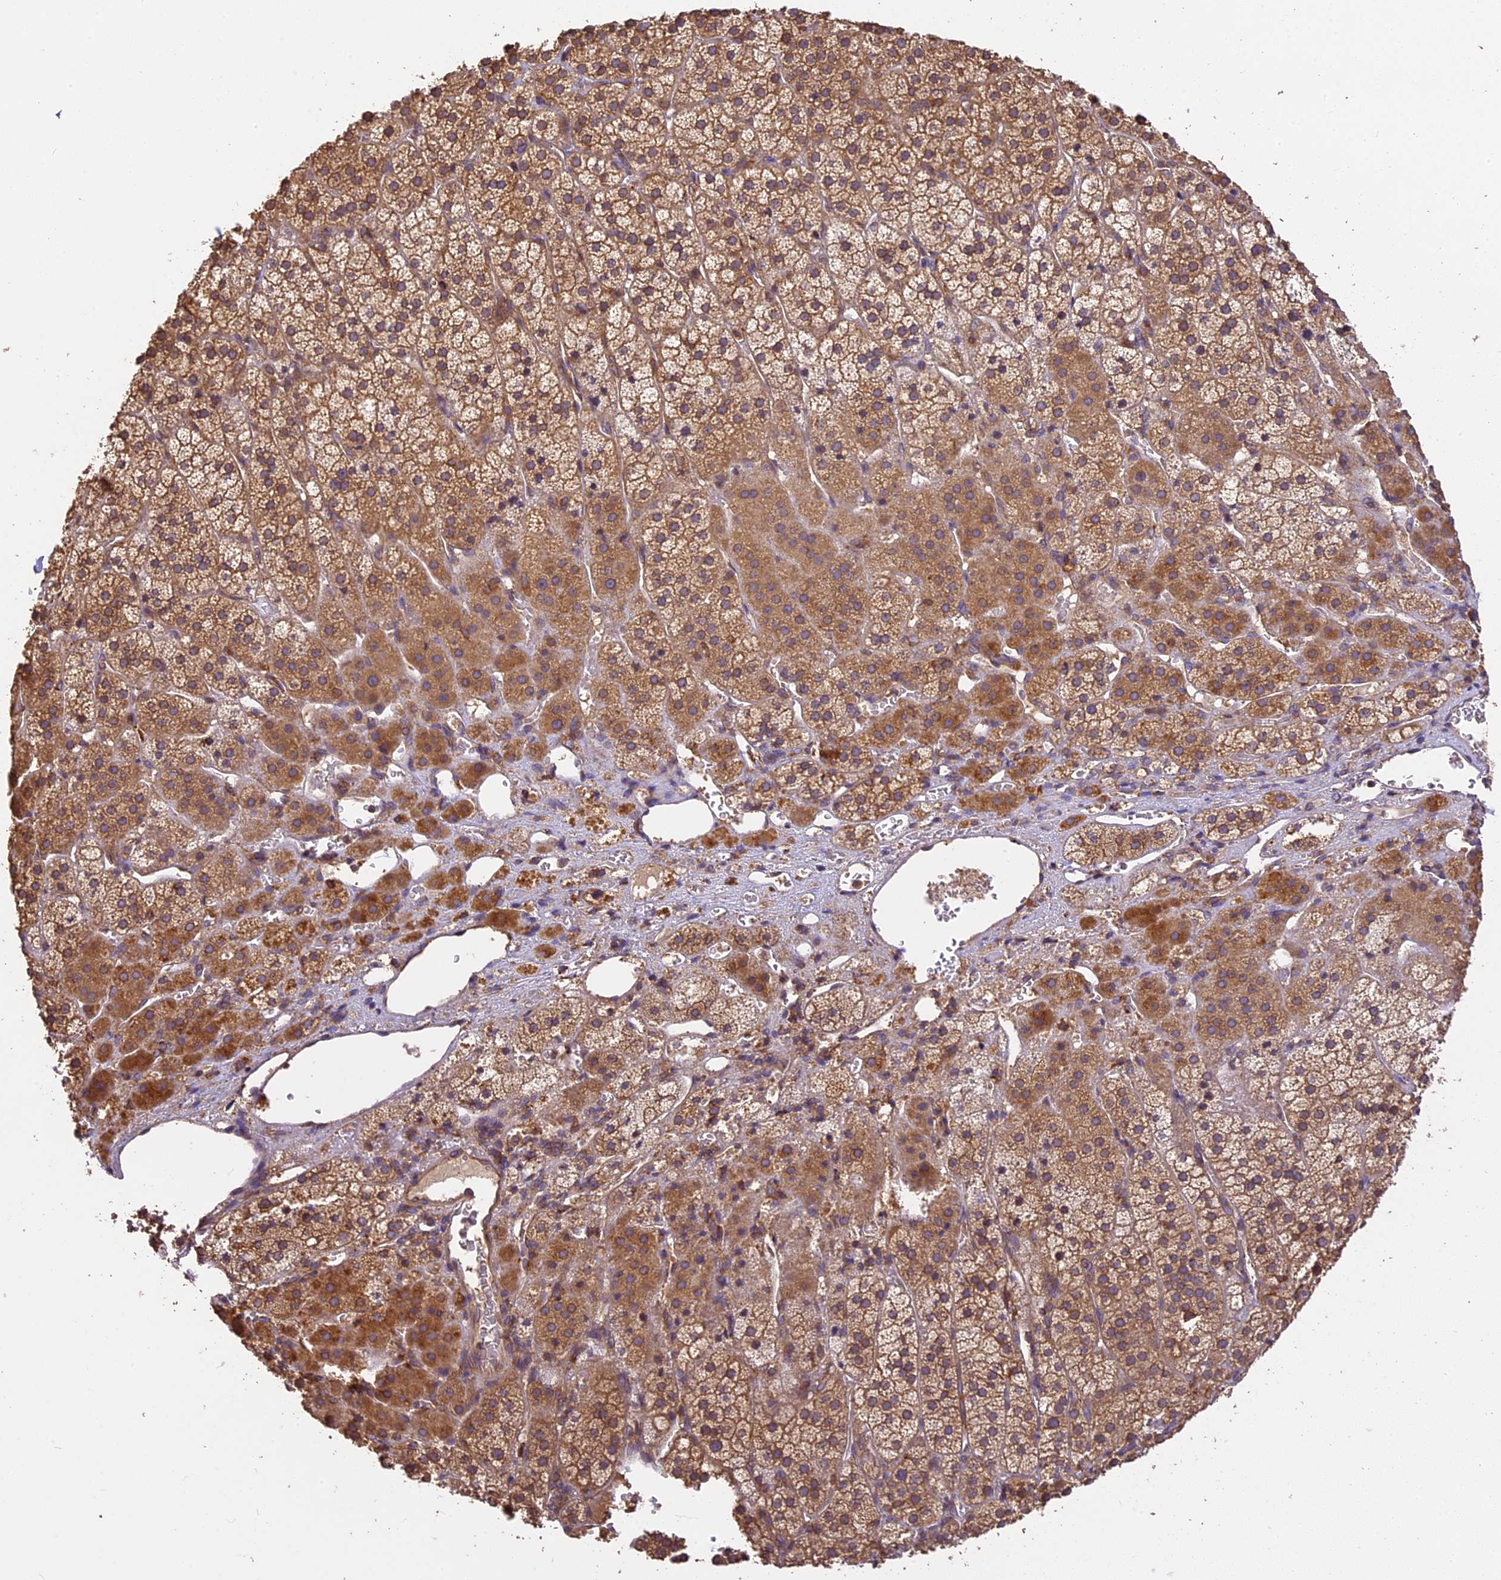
{"staining": {"intensity": "moderate", "quantity": ">75%", "location": "cytoplasmic/membranous"}, "tissue": "adrenal gland", "cell_type": "Glandular cells", "image_type": "normal", "snomed": [{"axis": "morphology", "description": "Normal tissue, NOS"}, {"axis": "topography", "description": "Adrenal gland"}], "caption": "The photomicrograph reveals staining of normal adrenal gland, revealing moderate cytoplasmic/membranous protein expression (brown color) within glandular cells.", "gene": "BRAP", "patient": {"sex": "female", "age": 44}}